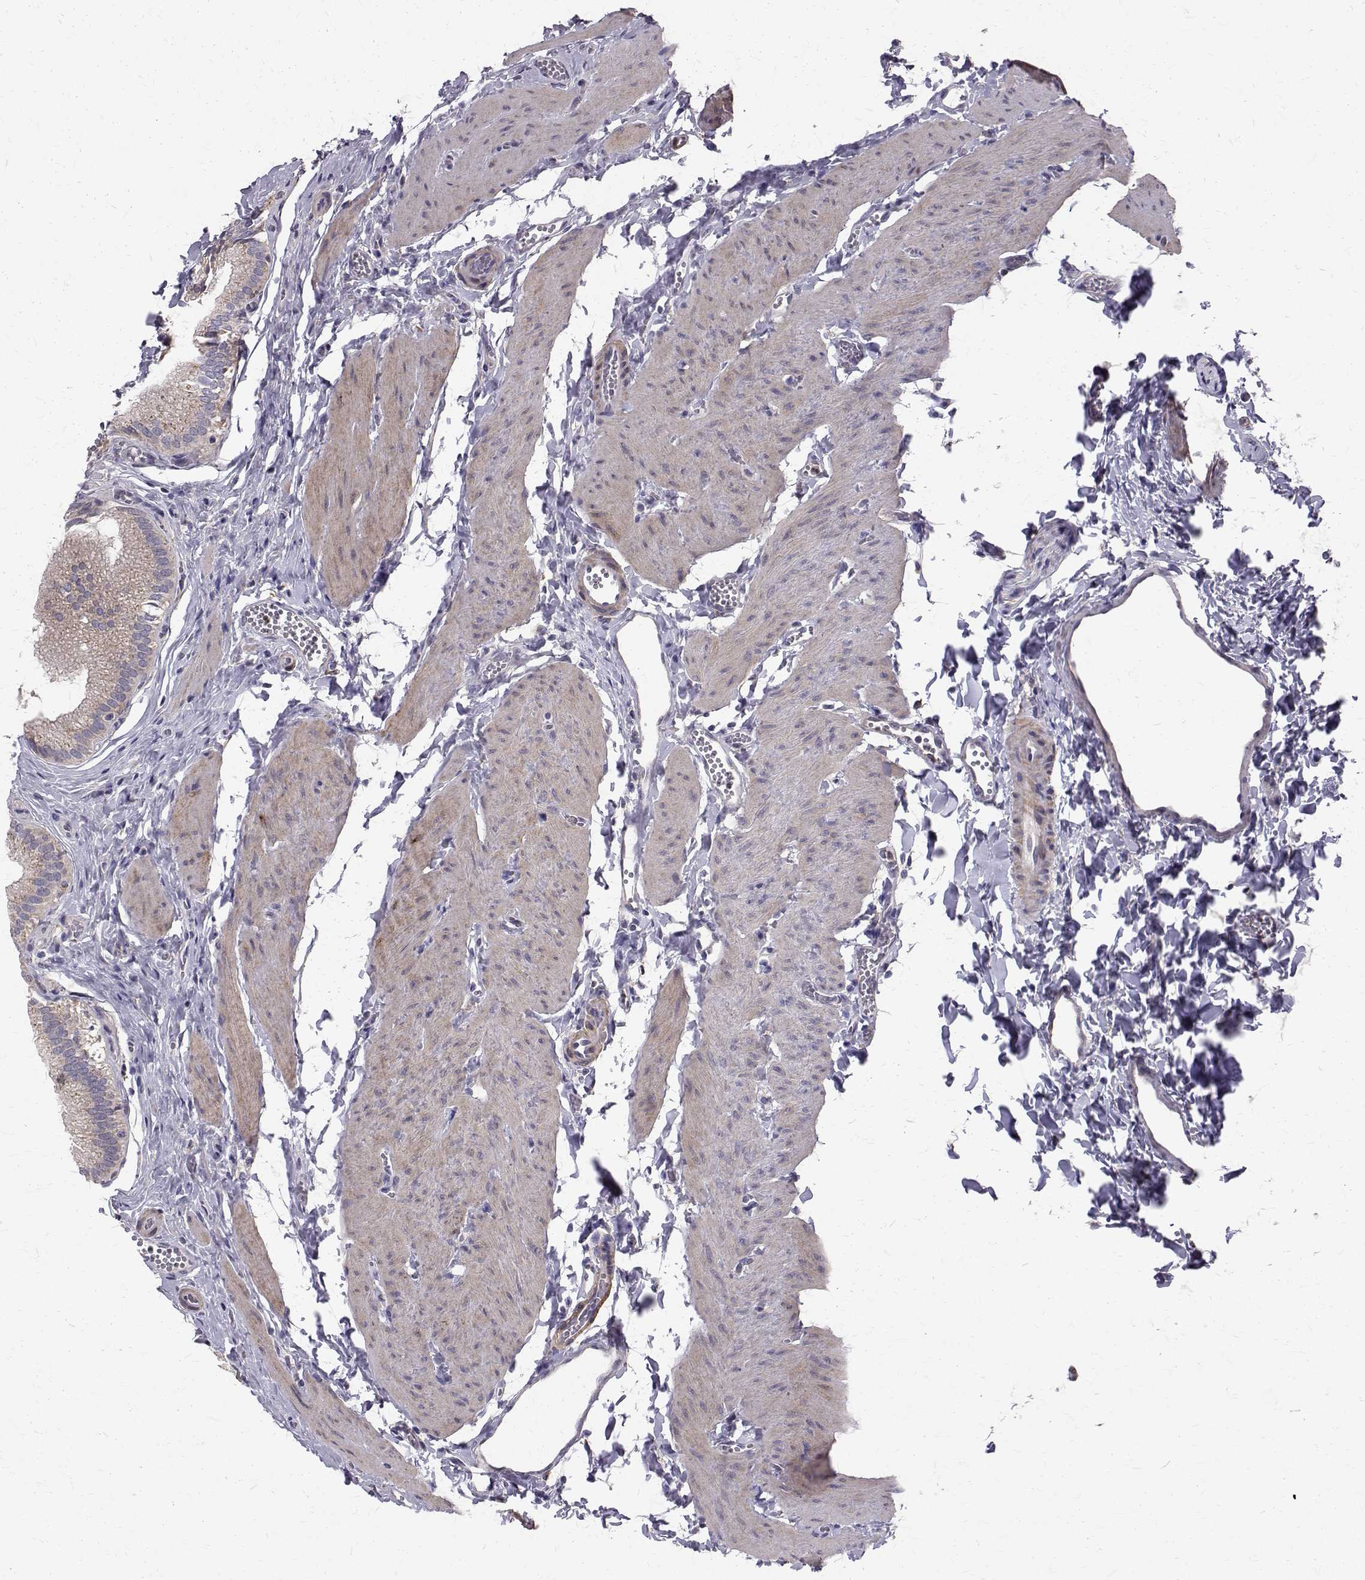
{"staining": {"intensity": "weak", "quantity": "25%-75%", "location": "cytoplasmic/membranous"}, "tissue": "gallbladder", "cell_type": "Glandular cells", "image_type": "normal", "snomed": [{"axis": "morphology", "description": "Normal tissue, NOS"}, {"axis": "topography", "description": "Gallbladder"}, {"axis": "topography", "description": "Peripheral nerve tissue"}], "caption": "This image shows unremarkable gallbladder stained with immunohistochemistry (IHC) to label a protein in brown. The cytoplasmic/membranous of glandular cells show weak positivity for the protein. Nuclei are counter-stained blue.", "gene": "CCDC89", "patient": {"sex": "male", "age": 17}}